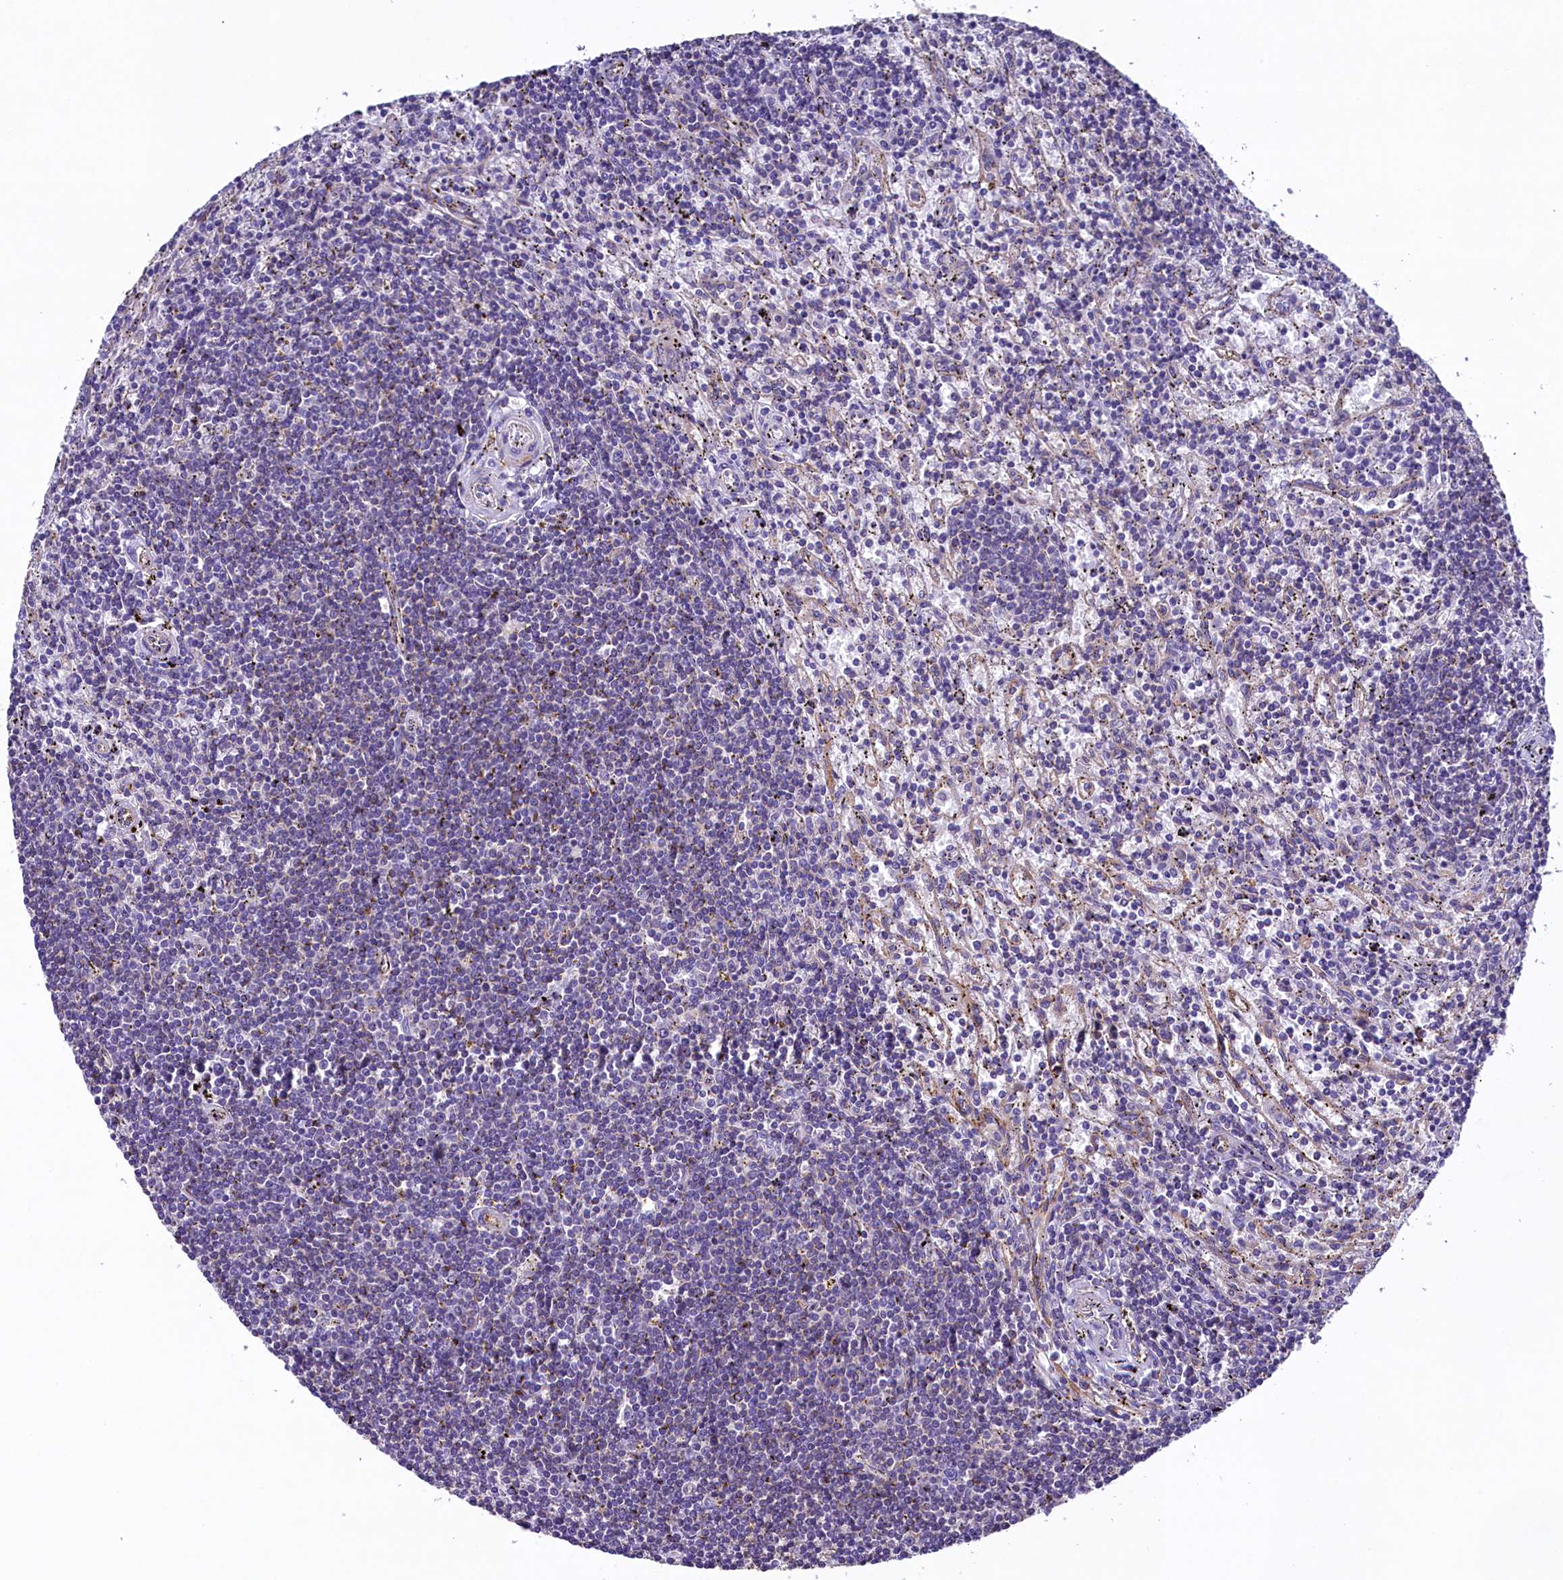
{"staining": {"intensity": "negative", "quantity": "none", "location": "none"}, "tissue": "lymphoma", "cell_type": "Tumor cells", "image_type": "cancer", "snomed": [{"axis": "morphology", "description": "Malignant lymphoma, non-Hodgkin's type, Low grade"}, {"axis": "topography", "description": "Spleen"}], "caption": "Tumor cells are negative for brown protein staining in lymphoma.", "gene": "GPR21", "patient": {"sex": "male", "age": 76}}